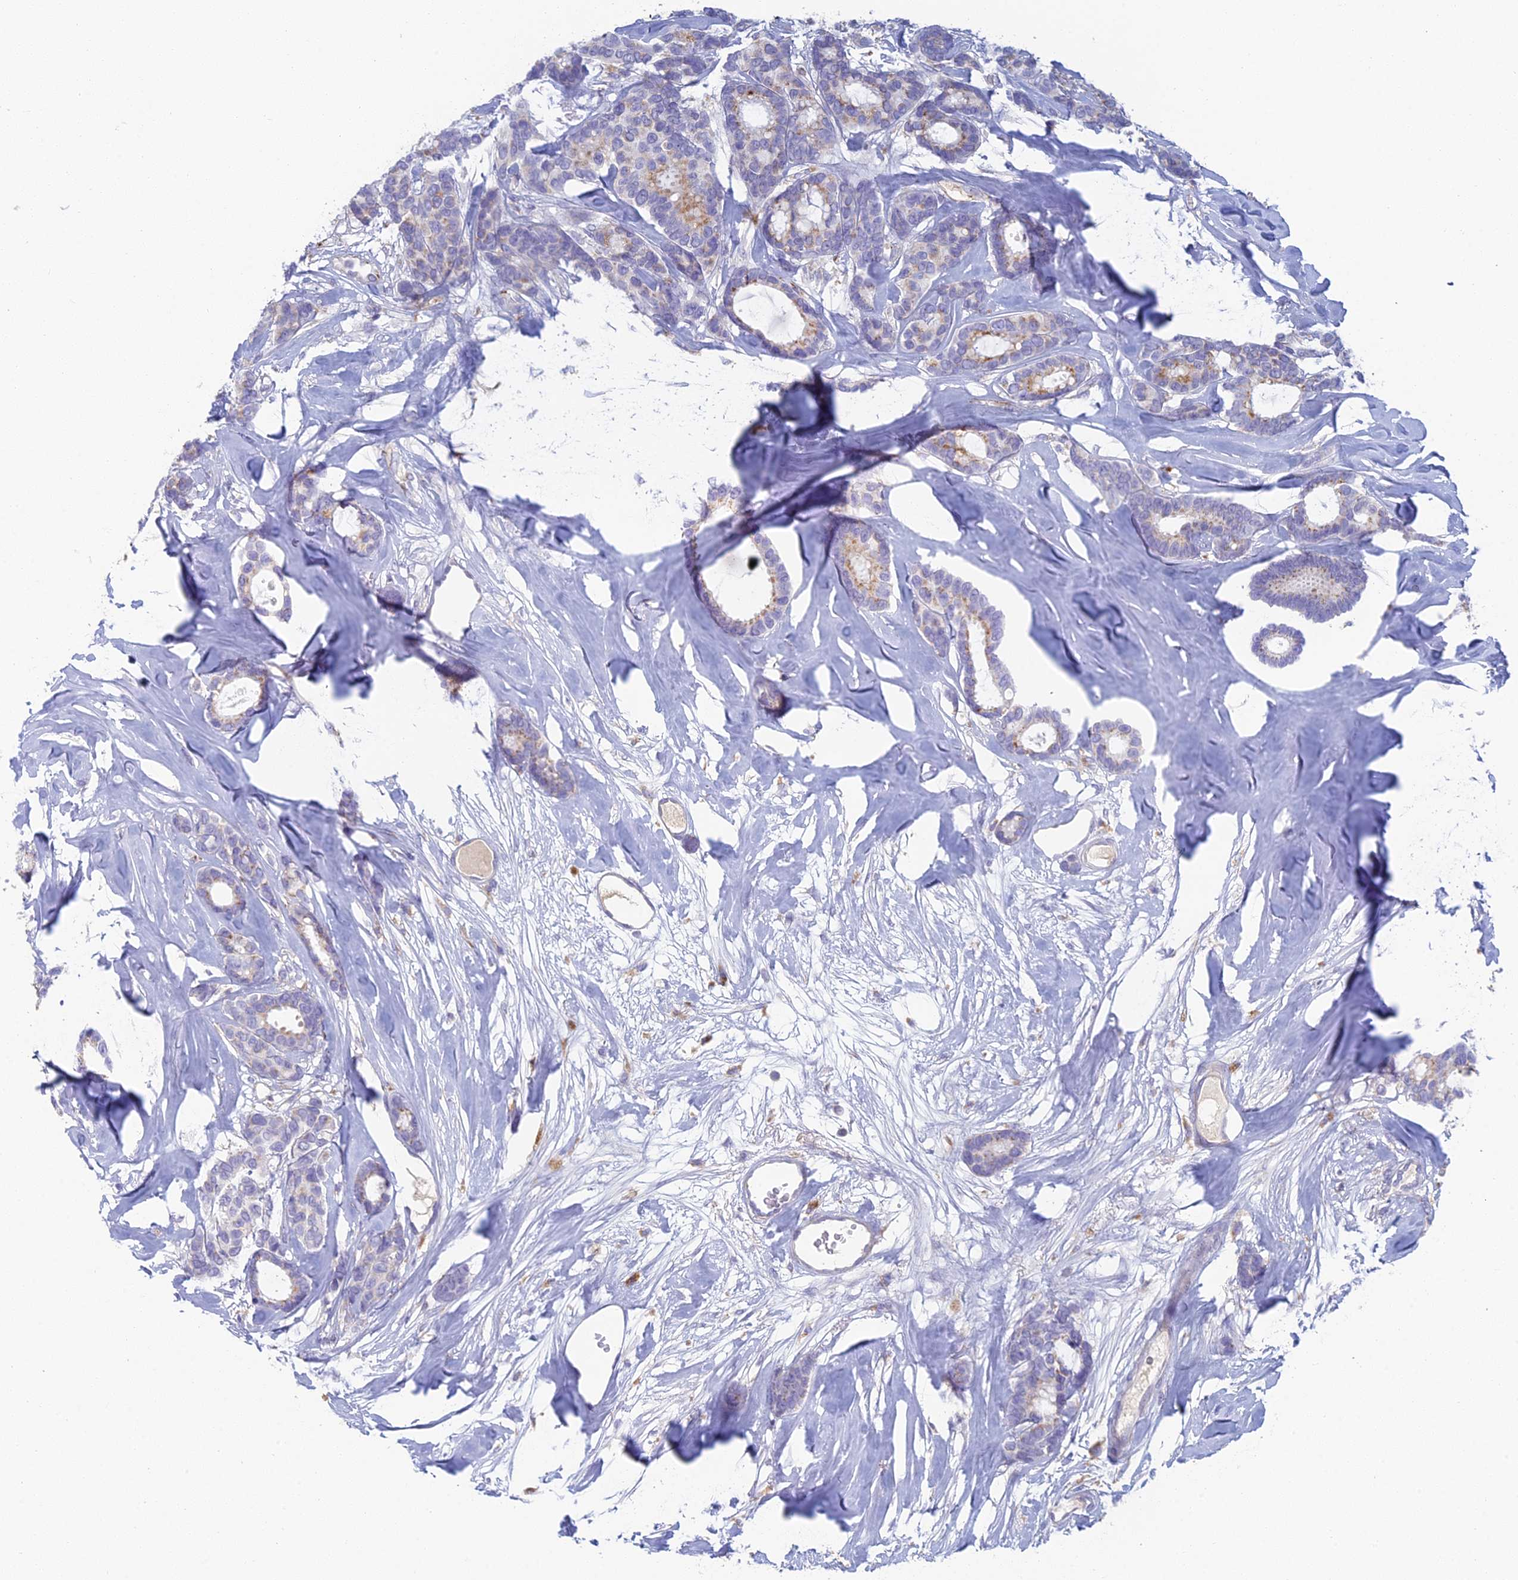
{"staining": {"intensity": "weak", "quantity": "25%-75%", "location": "cytoplasmic/membranous"}, "tissue": "breast cancer", "cell_type": "Tumor cells", "image_type": "cancer", "snomed": [{"axis": "morphology", "description": "Duct carcinoma"}, {"axis": "topography", "description": "Breast"}], "caption": "About 25%-75% of tumor cells in breast infiltrating ductal carcinoma display weak cytoplasmic/membranous protein expression as visualized by brown immunohistochemical staining.", "gene": "FERD3L", "patient": {"sex": "female", "age": 87}}